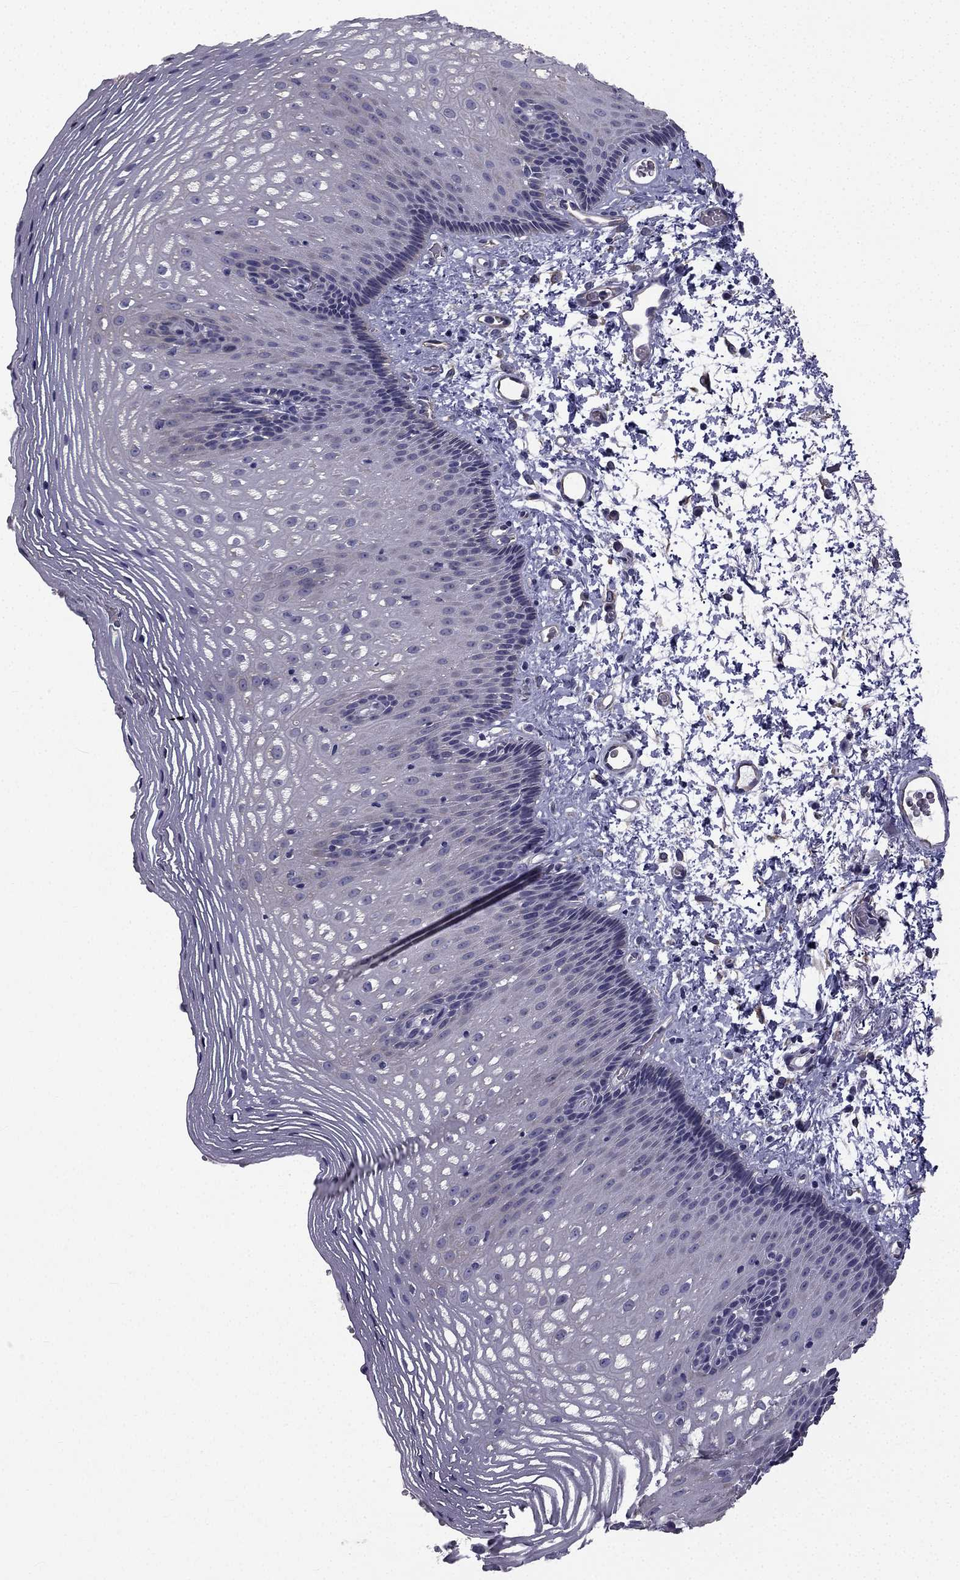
{"staining": {"intensity": "negative", "quantity": "none", "location": "none"}, "tissue": "esophagus", "cell_type": "Squamous epithelial cells", "image_type": "normal", "snomed": [{"axis": "morphology", "description": "Normal tissue, NOS"}, {"axis": "topography", "description": "Esophagus"}], "caption": "This is an IHC micrograph of normal human esophagus. There is no positivity in squamous epithelial cells.", "gene": "CCDC40", "patient": {"sex": "male", "age": 76}}